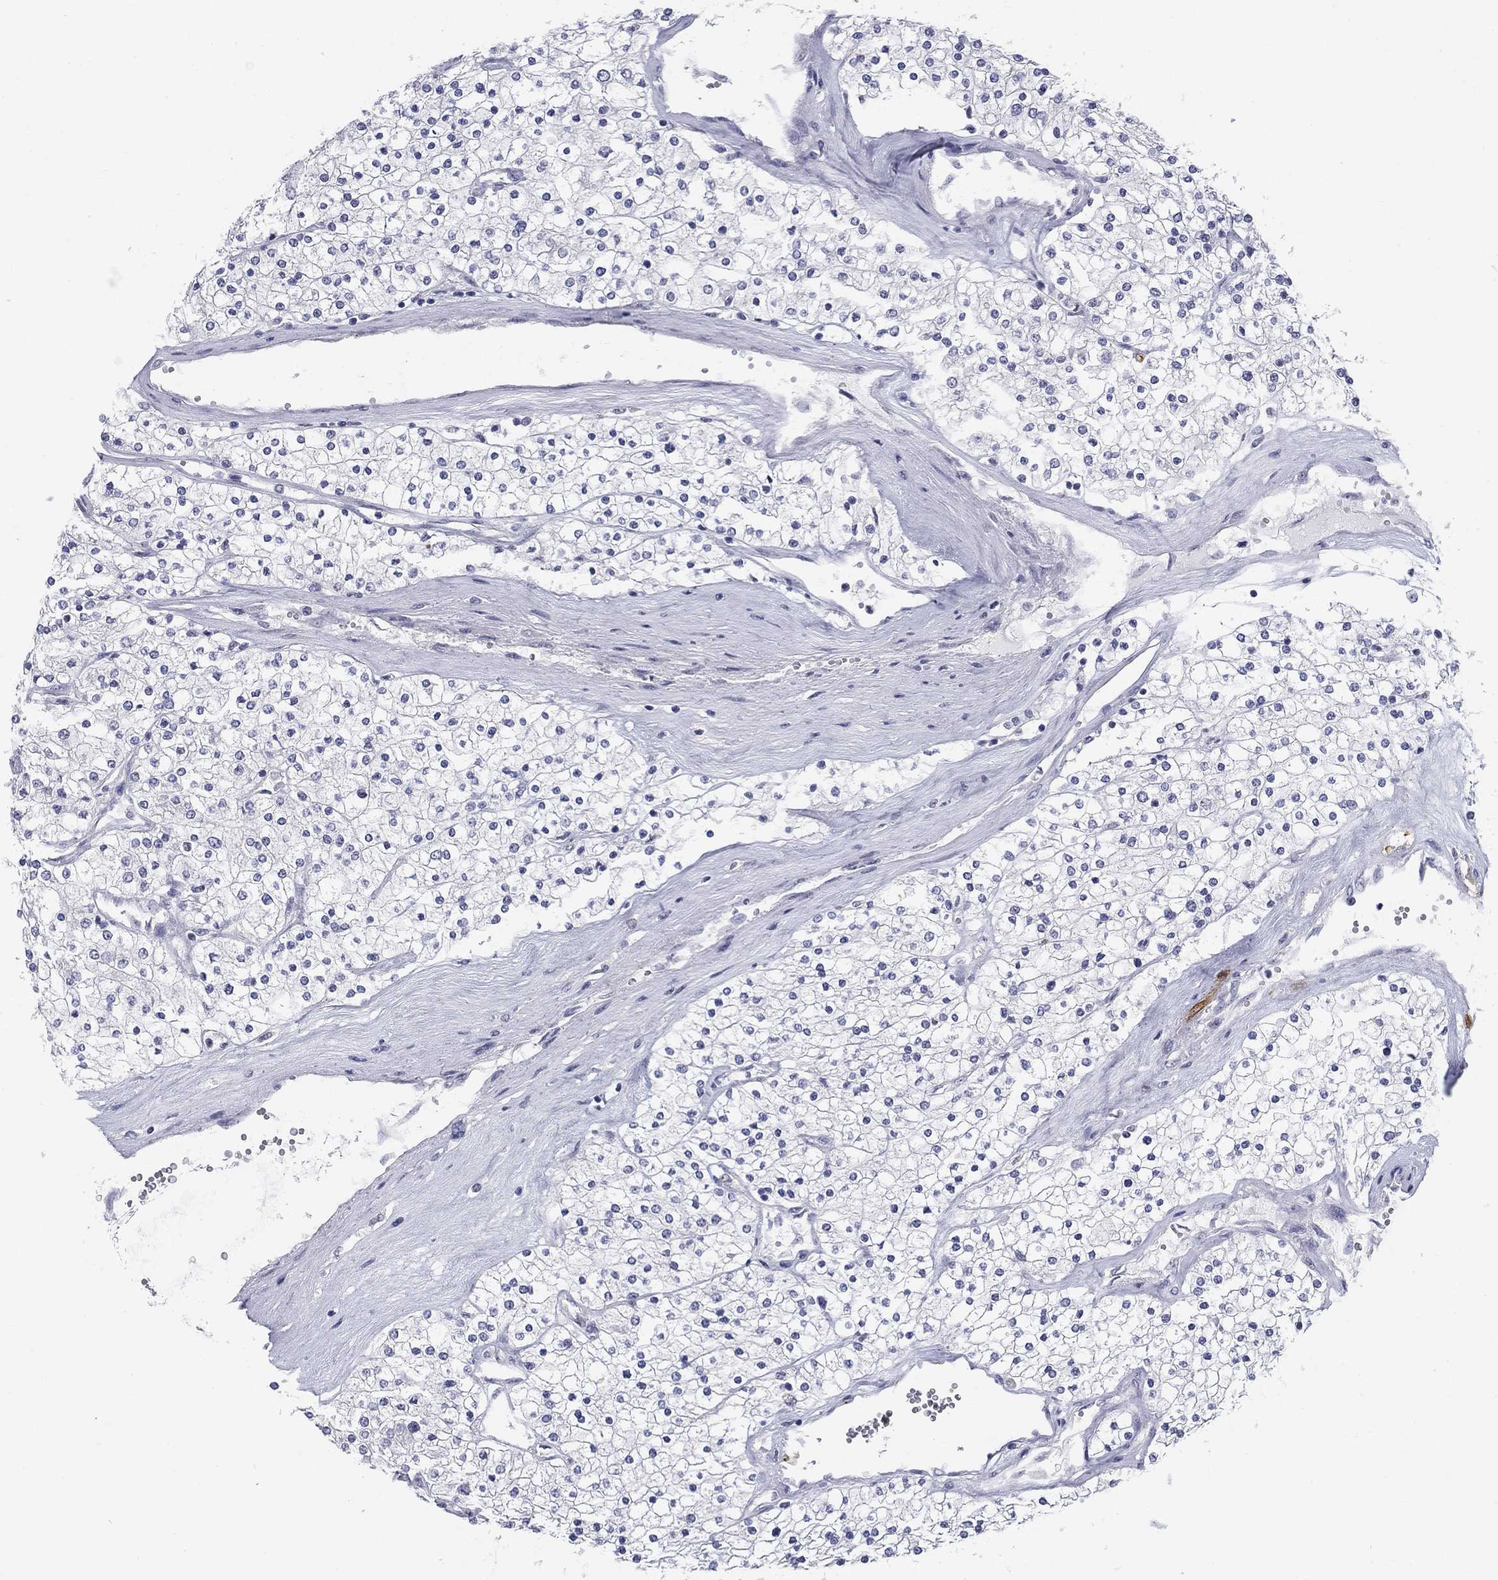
{"staining": {"intensity": "negative", "quantity": "none", "location": "none"}, "tissue": "renal cancer", "cell_type": "Tumor cells", "image_type": "cancer", "snomed": [{"axis": "morphology", "description": "Adenocarcinoma, NOS"}, {"axis": "topography", "description": "Kidney"}], "caption": "A high-resolution image shows immunohistochemistry (IHC) staining of renal cancer, which shows no significant staining in tumor cells. (Immunohistochemistry (ihc), brightfield microscopy, high magnification).", "gene": "TIGD4", "patient": {"sex": "male", "age": 80}}